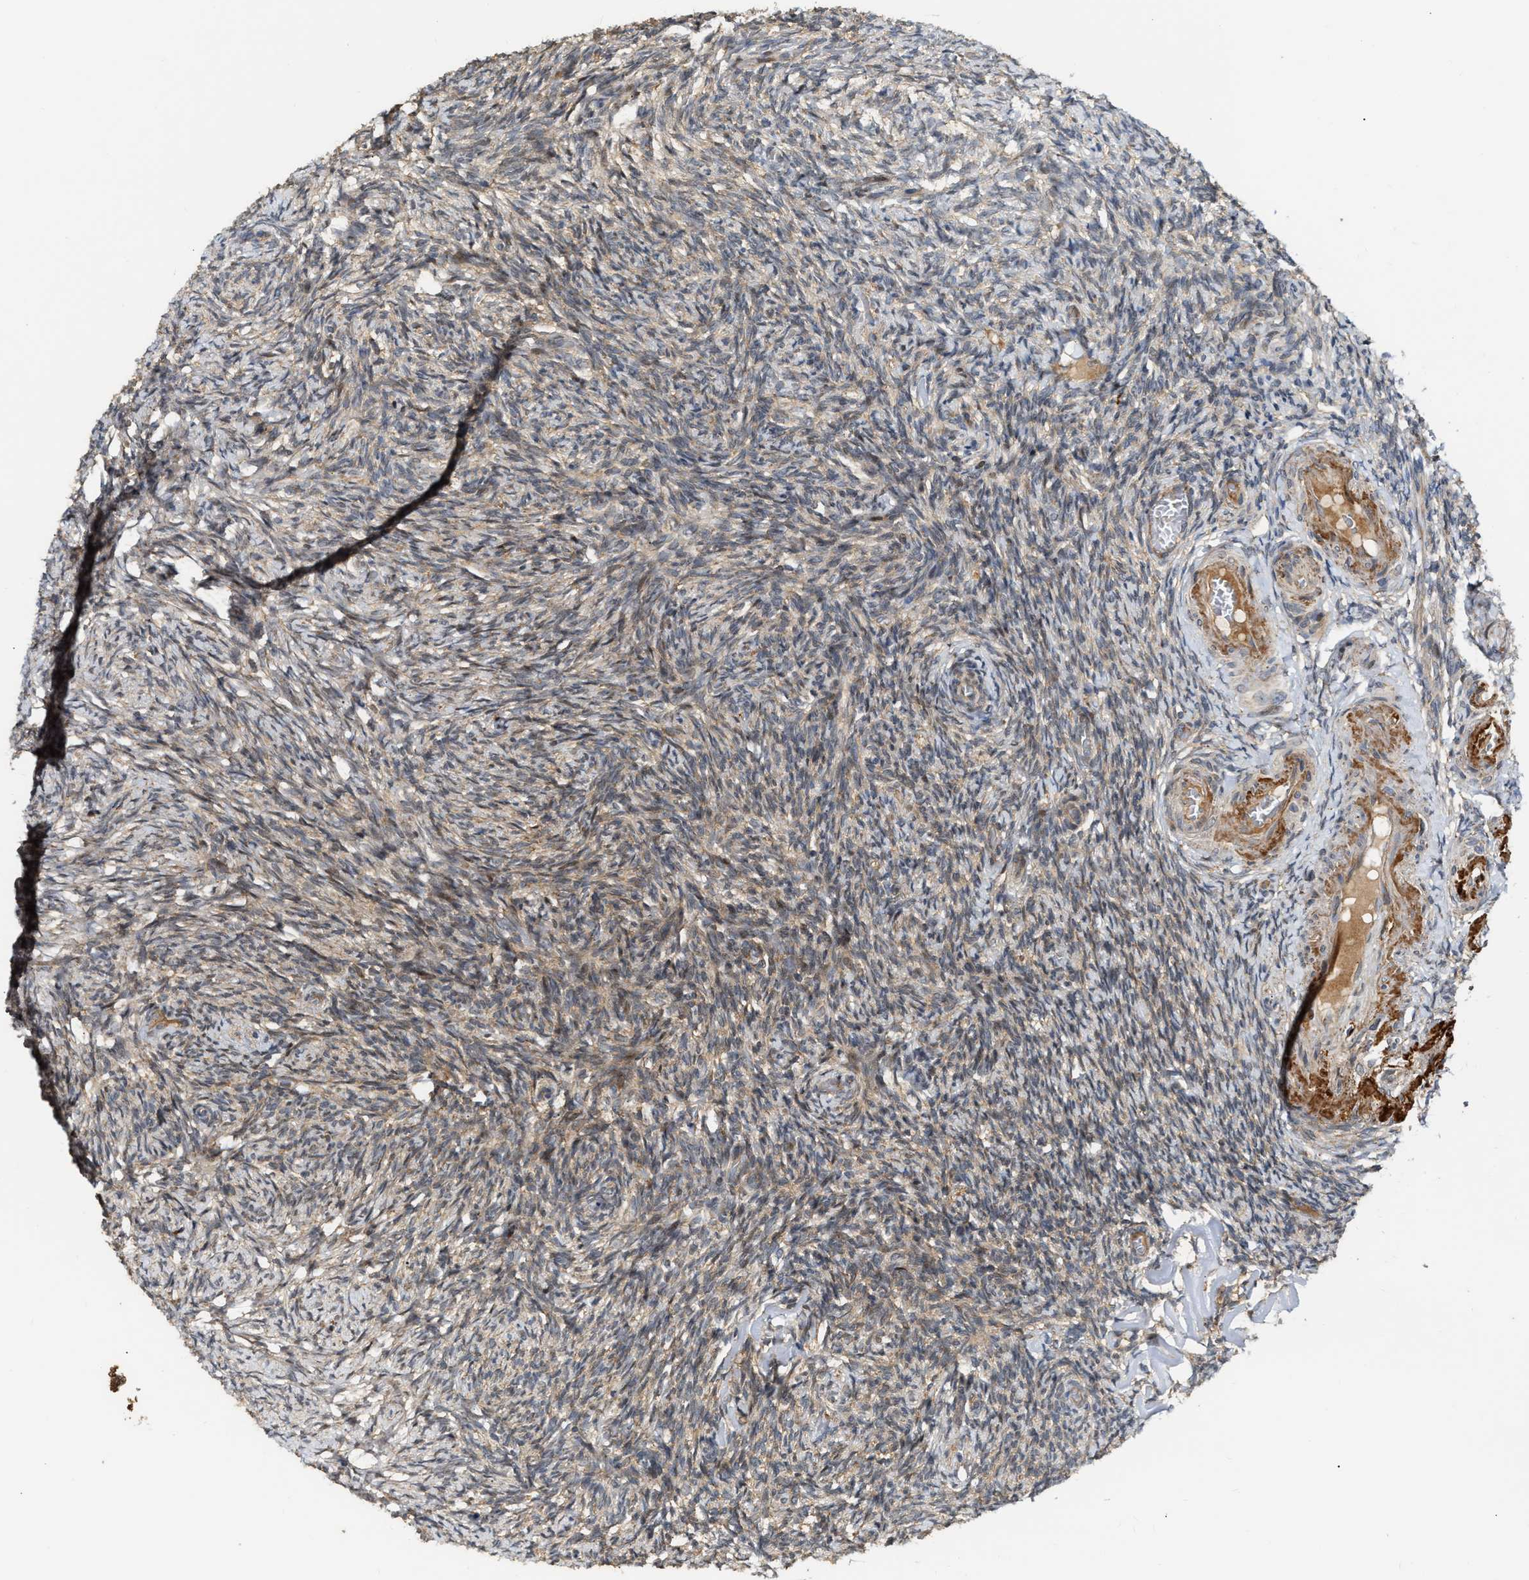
{"staining": {"intensity": "weak", "quantity": "25%-75%", "location": "cytoplasmic/membranous"}, "tissue": "ovary", "cell_type": "Follicle cells", "image_type": "normal", "snomed": [{"axis": "morphology", "description": "Normal tissue, NOS"}, {"axis": "topography", "description": "Ovary"}], "caption": "This micrograph demonstrates benign ovary stained with immunohistochemistry to label a protein in brown. The cytoplasmic/membranous of follicle cells show weak positivity for the protein. Nuclei are counter-stained blue.", "gene": "EXTL2", "patient": {"sex": "female", "age": 60}}